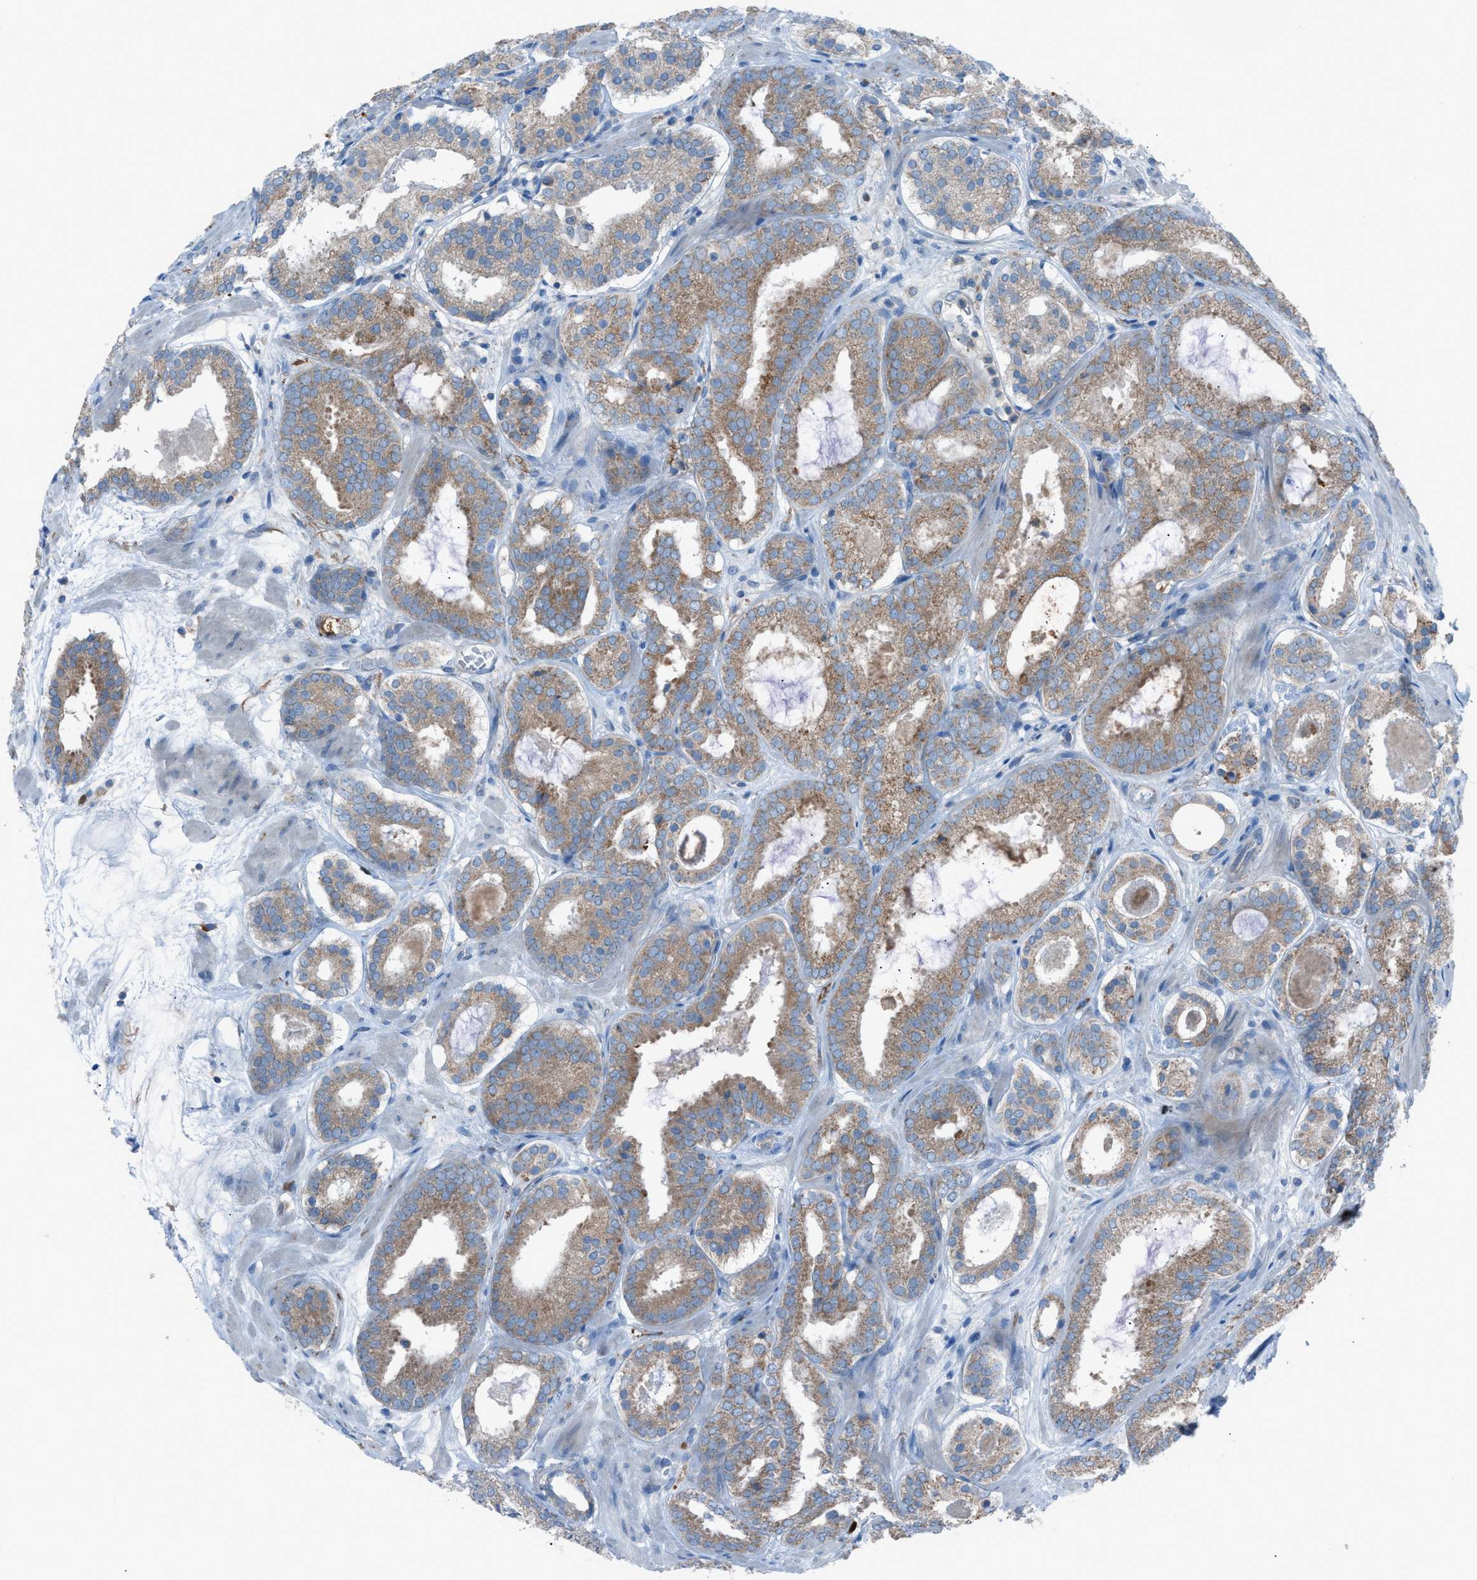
{"staining": {"intensity": "moderate", "quantity": ">75%", "location": "cytoplasmic/membranous"}, "tissue": "prostate cancer", "cell_type": "Tumor cells", "image_type": "cancer", "snomed": [{"axis": "morphology", "description": "Adenocarcinoma, Low grade"}, {"axis": "topography", "description": "Prostate"}], "caption": "The image exhibits staining of low-grade adenocarcinoma (prostate), revealing moderate cytoplasmic/membranous protein expression (brown color) within tumor cells.", "gene": "HEG1", "patient": {"sex": "male", "age": 69}}